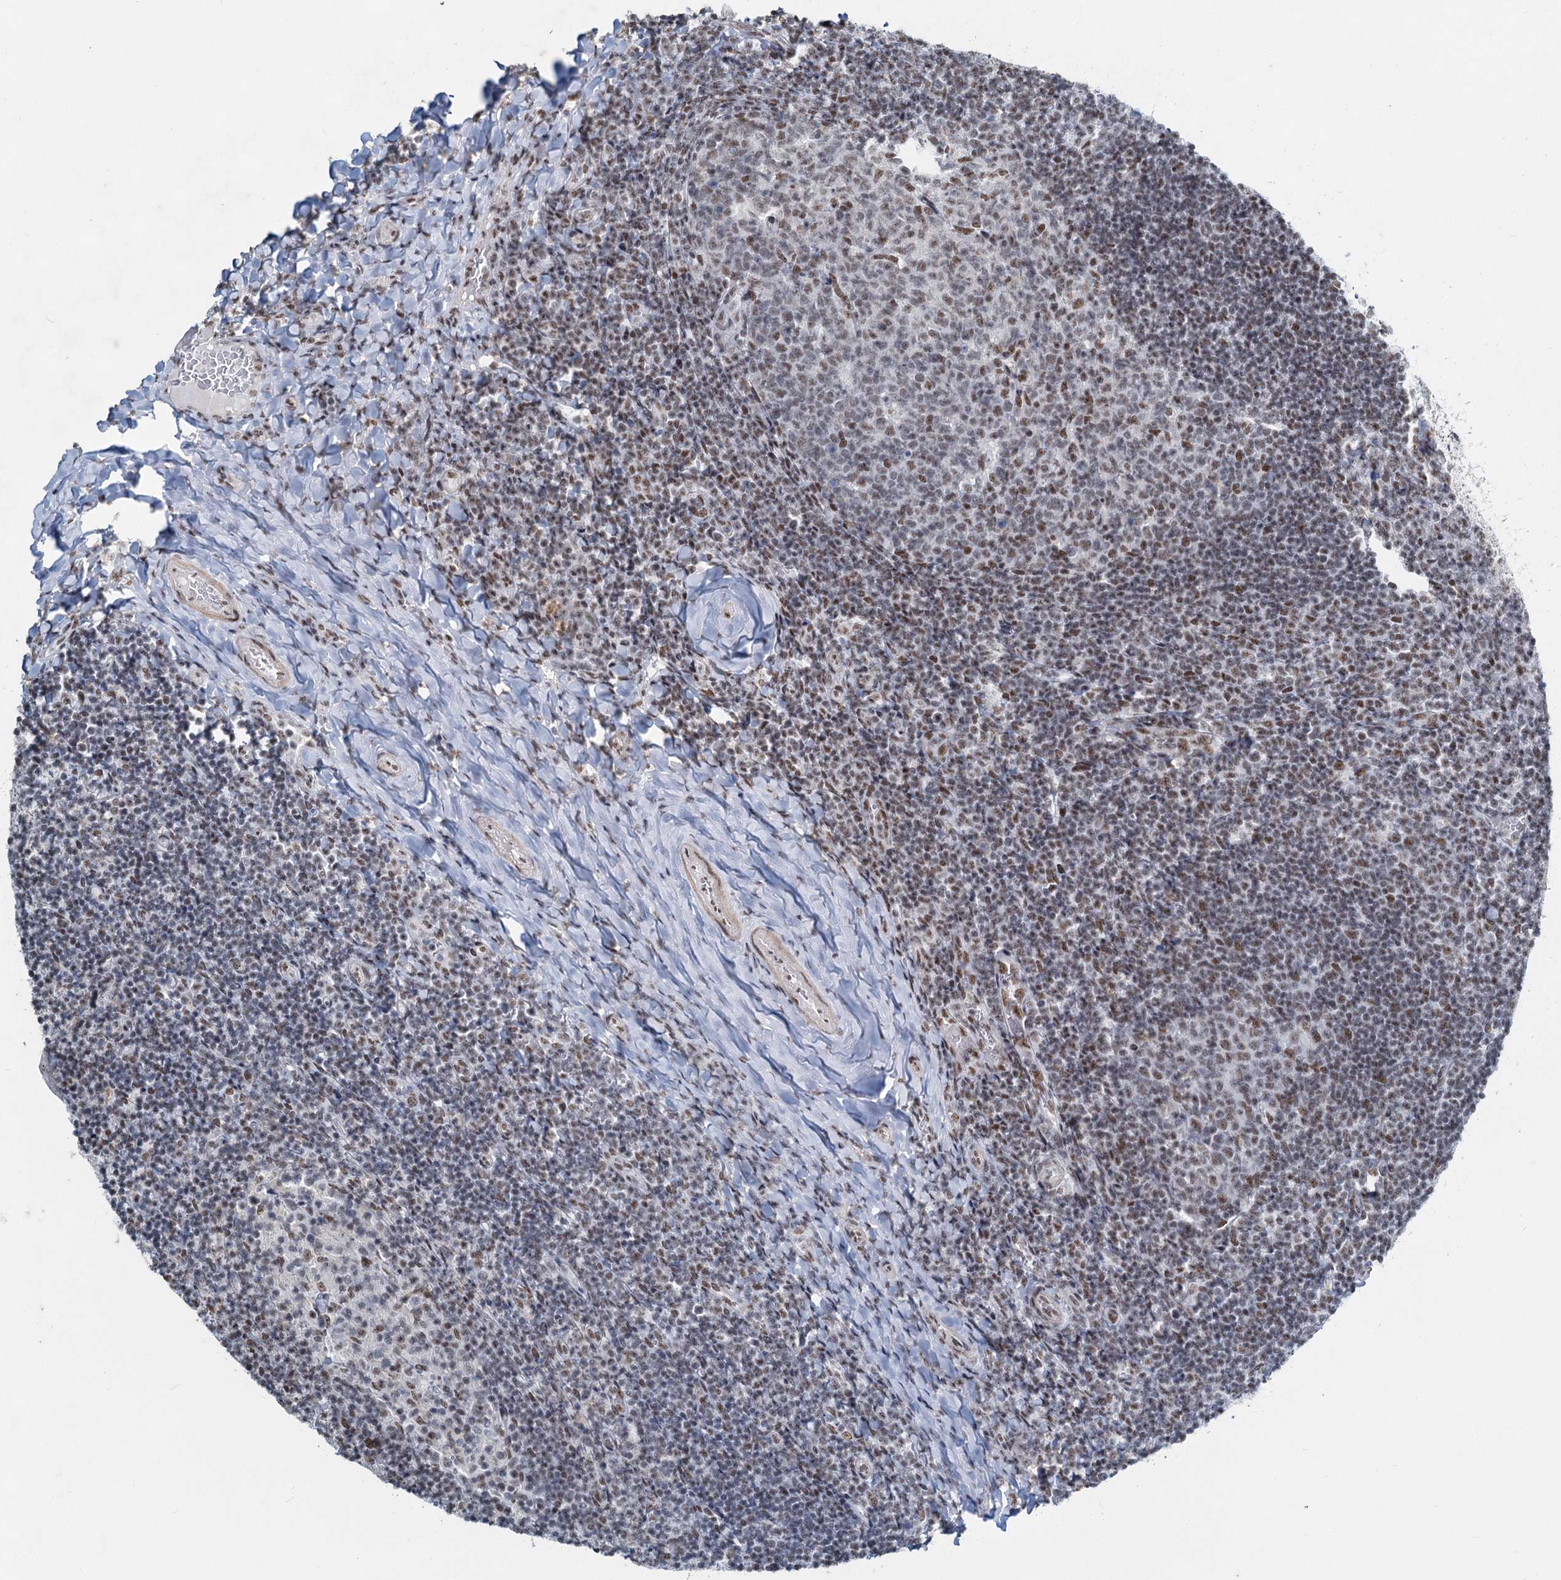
{"staining": {"intensity": "weak", "quantity": "25%-75%", "location": "nuclear"}, "tissue": "tonsil", "cell_type": "Germinal center cells", "image_type": "normal", "snomed": [{"axis": "morphology", "description": "Normal tissue, NOS"}, {"axis": "topography", "description": "Tonsil"}], "caption": "Immunohistochemical staining of normal human tonsil demonstrates low levels of weak nuclear positivity in about 25%-75% of germinal center cells. Immunohistochemistry stains the protein of interest in brown and the nuclei are stained blue.", "gene": "METTL14", "patient": {"sex": "female", "age": 10}}